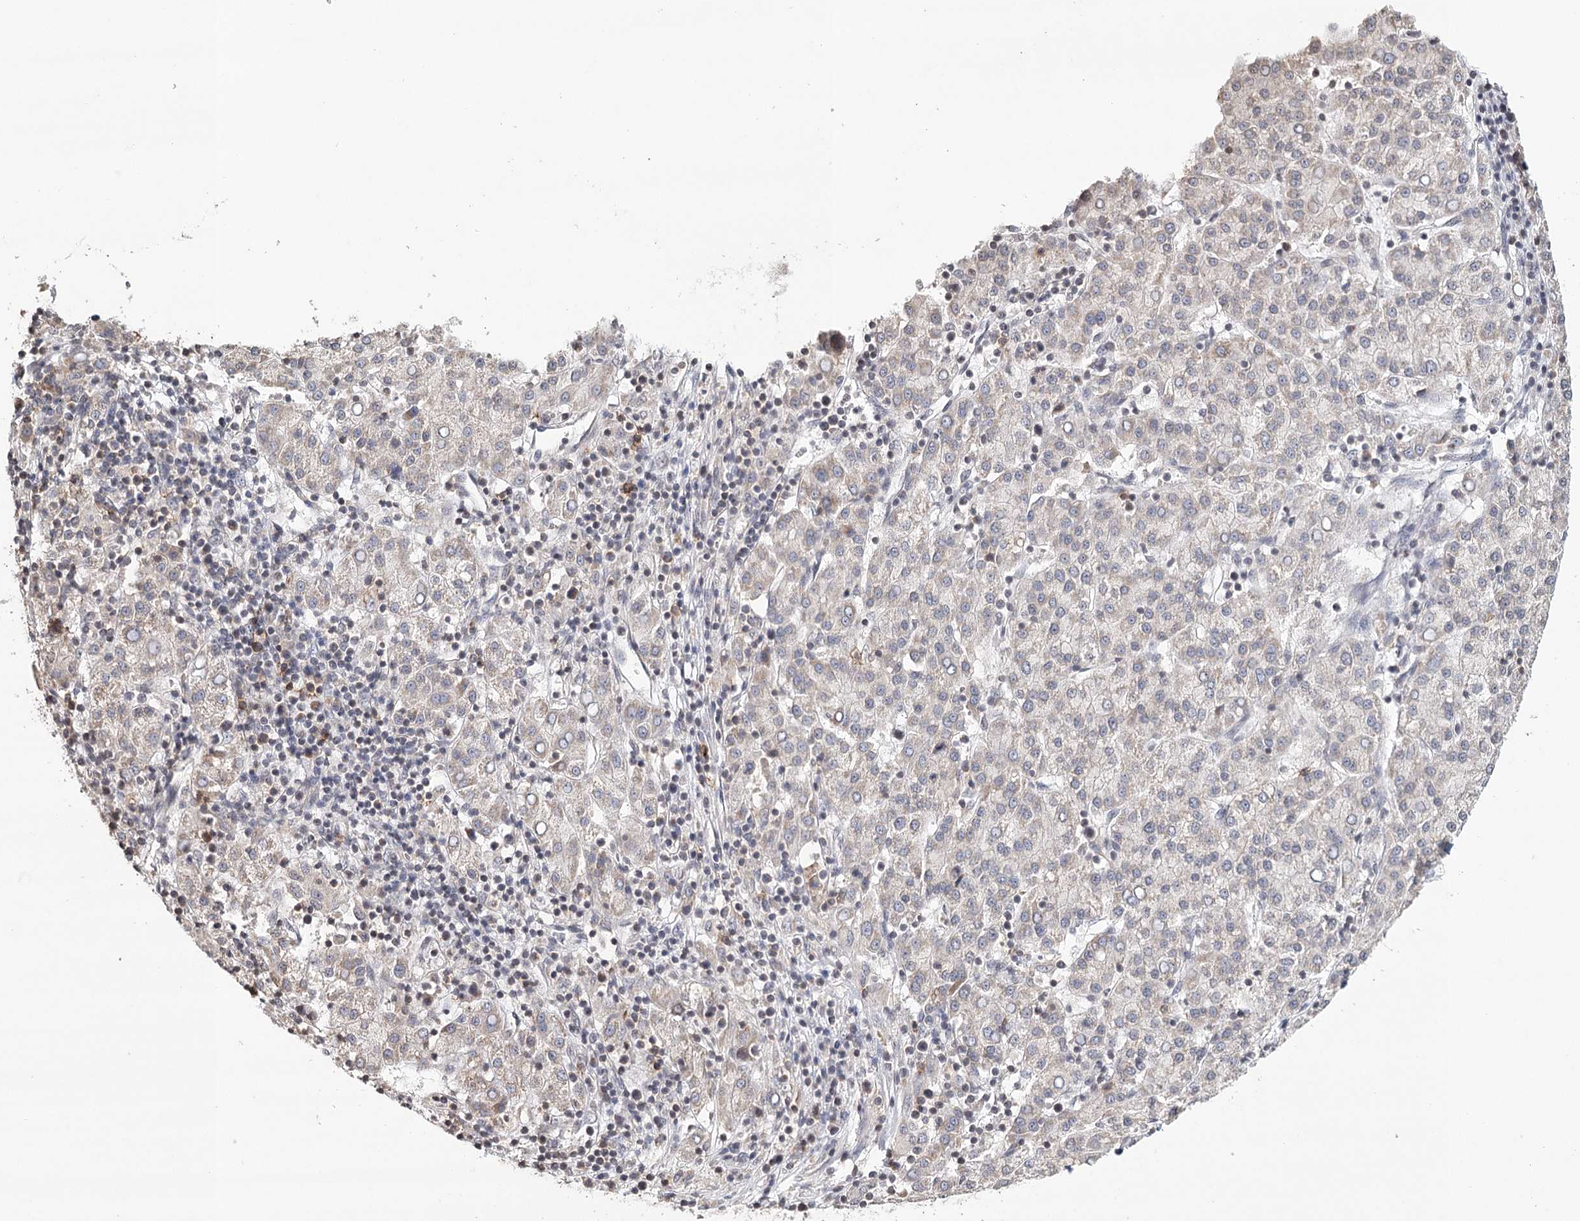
{"staining": {"intensity": "weak", "quantity": "25%-75%", "location": "cytoplasmic/membranous"}, "tissue": "liver cancer", "cell_type": "Tumor cells", "image_type": "cancer", "snomed": [{"axis": "morphology", "description": "Carcinoma, Hepatocellular, NOS"}, {"axis": "topography", "description": "Liver"}], "caption": "Weak cytoplasmic/membranous expression is present in approximately 25%-75% of tumor cells in liver hepatocellular carcinoma.", "gene": "ICOS", "patient": {"sex": "female", "age": 58}}